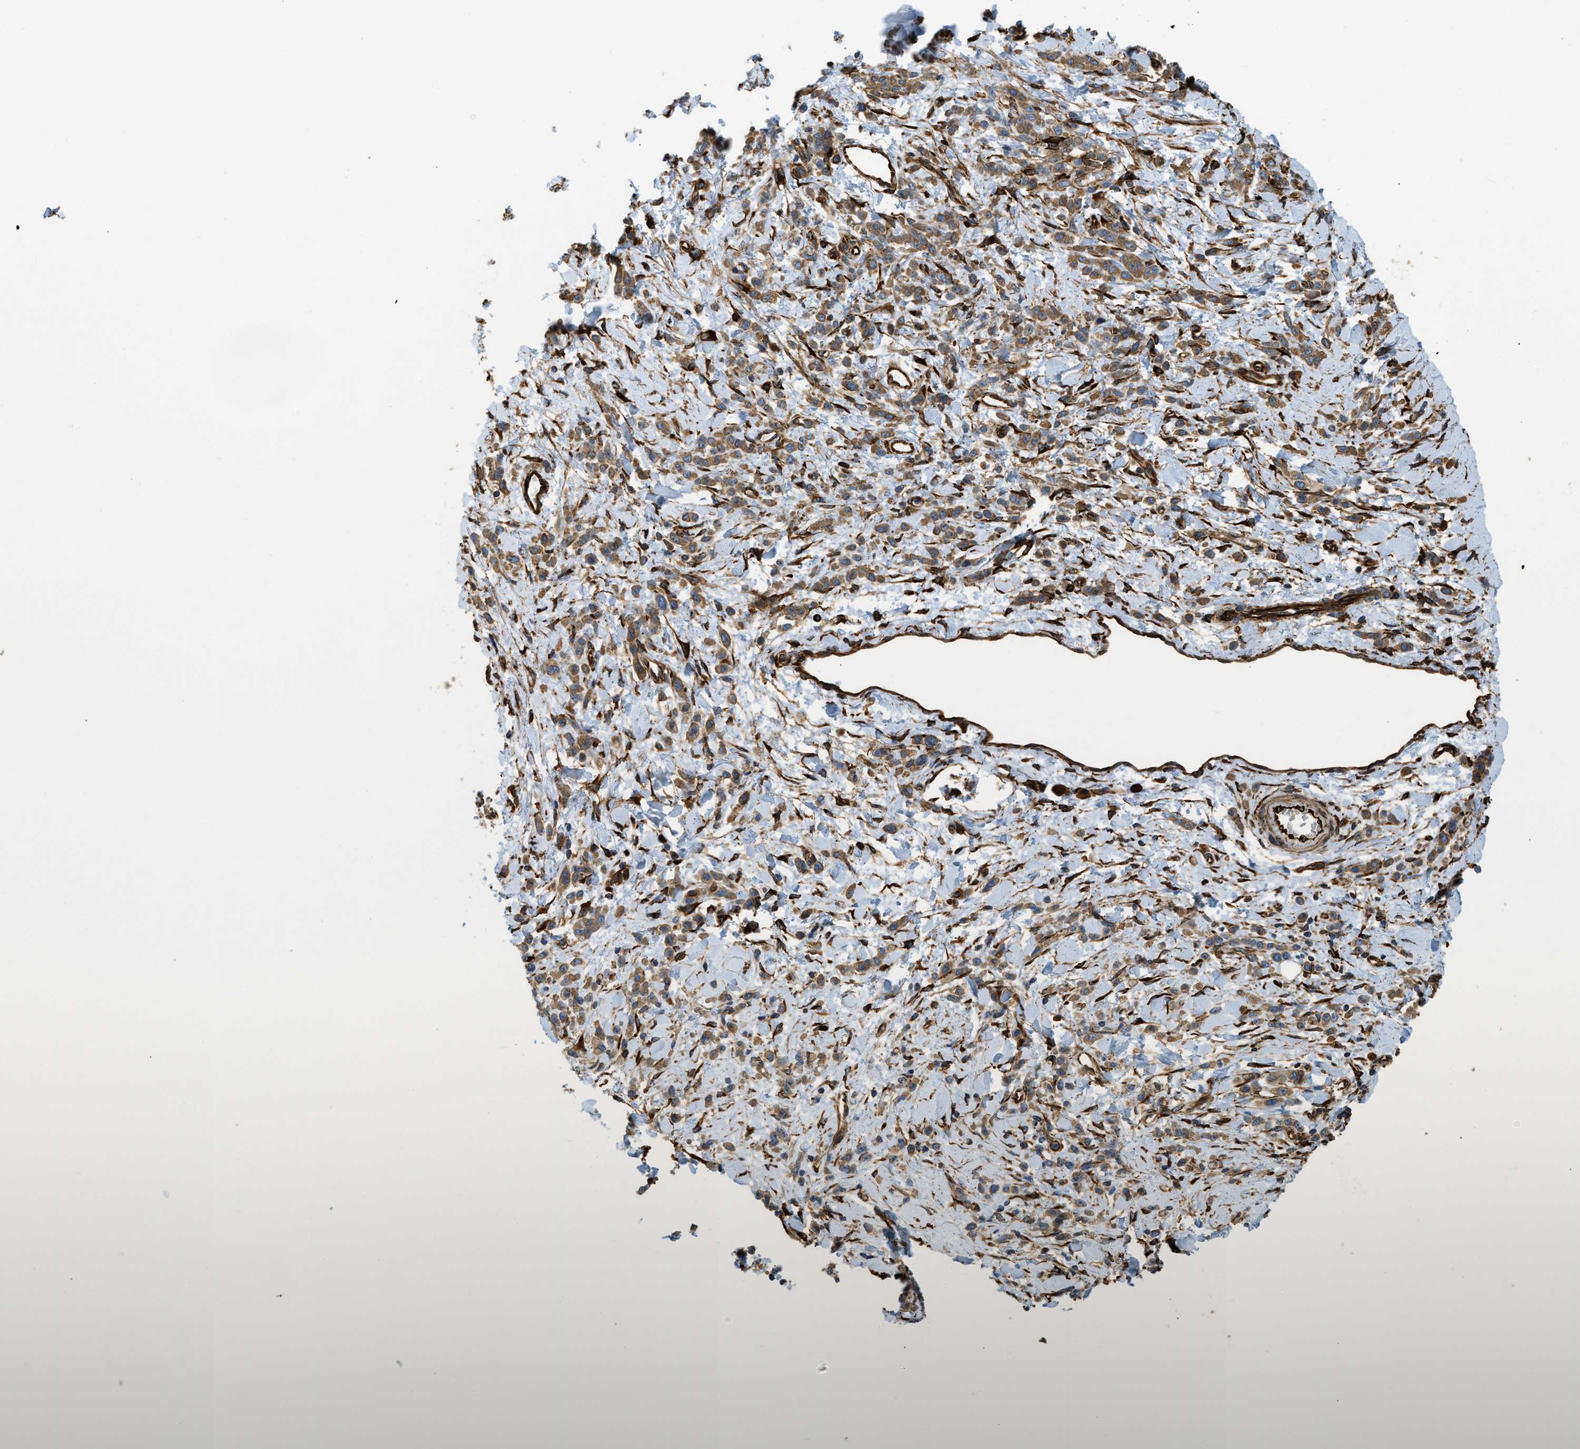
{"staining": {"intensity": "moderate", "quantity": ">75%", "location": "cytoplasmic/membranous"}, "tissue": "stomach cancer", "cell_type": "Tumor cells", "image_type": "cancer", "snomed": [{"axis": "morphology", "description": "Normal tissue, NOS"}, {"axis": "morphology", "description": "Adenocarcinoma, NOS"}, {"axis": "topography", "description": "Stomach"}], "caption": "Tumor cells display moderate cytoplasmic/membranous positivity in about >75% of cells in stomach adenocarcinoma.", "gene": "BEX3", "patient": {"sex": "male", "age": 82}}